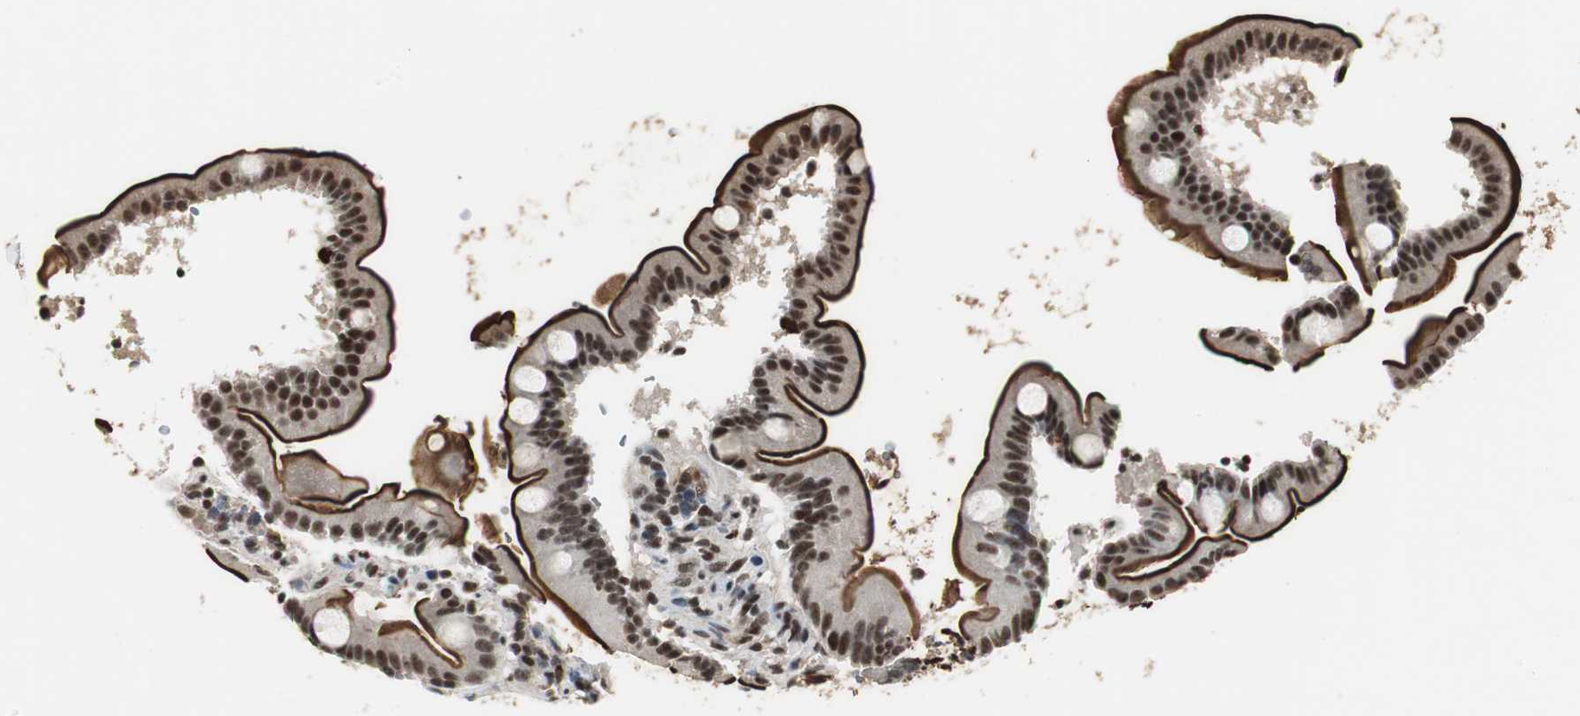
{"staining": {"intensity": "strong", "quantity": ">75%", "location": "cytoplasmic/membranous,nuclear"}, "tissue": "duodenum", "cell_type": "Glandular cells", "image_type": "normal", "snomed": [{"axis": "morphology", "description": "Normal tissue, NOS"}, {"axis": "topography", "description": "Duodenum"}], "caption": "IHC micrograph of benign duodenum: human duodenum stained using IHC reveals high levels of strong protein expression localized specifically in the cytoplasmic/membranous,nuclear of glandular cells, appearing as a cytoplasmic/membranous,nuclear brown color.", "gene": "MKX", "patient": {"sex": "male", "age": 54}}